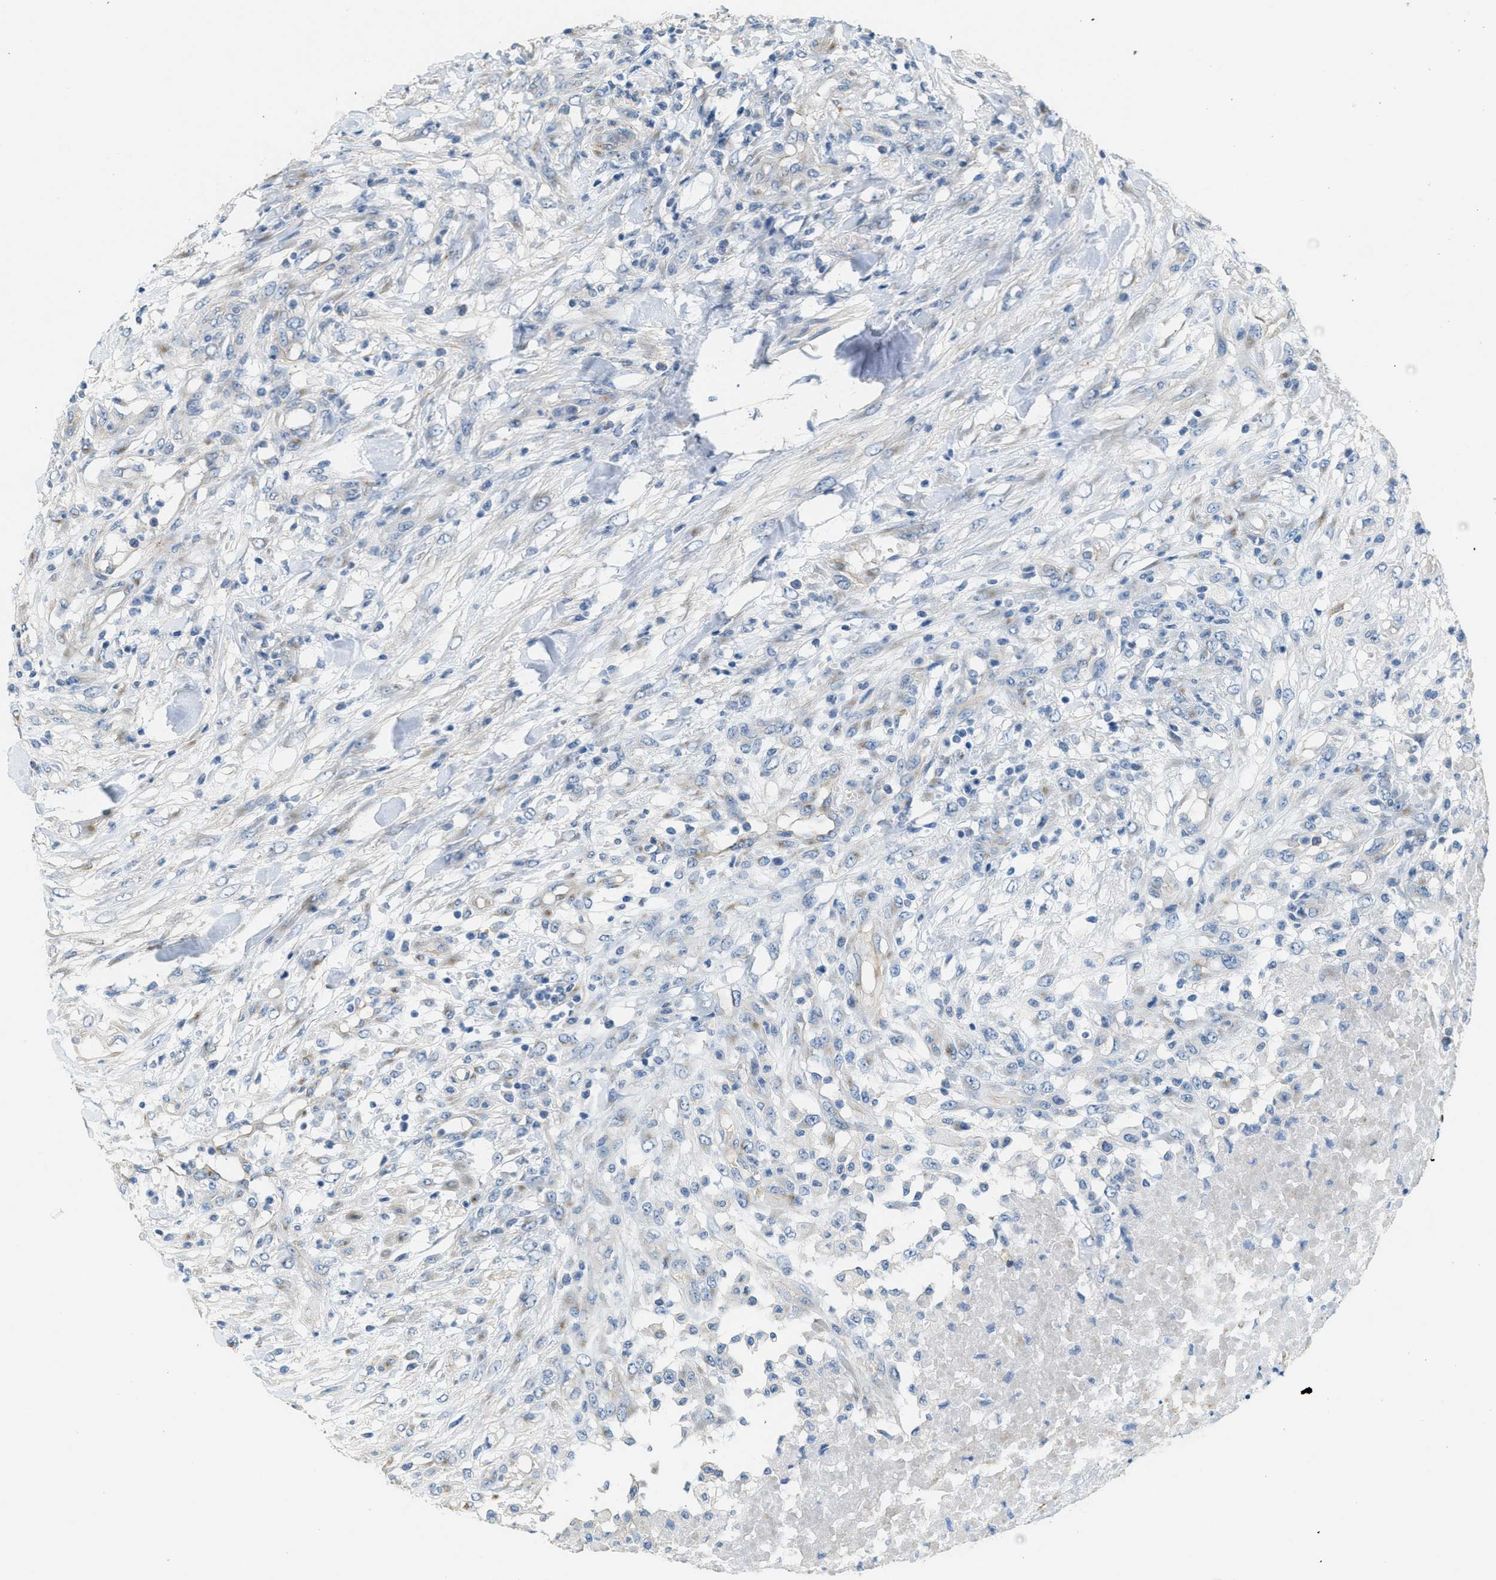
{"staining": {"intensity": "negative", "quantity": "none", "location": "none"}, "tissue": "testis cancer", "cell_type": "Tumor cells", "image_type": "cancer", "snomed": [{"axis": "morphology", "description": "Seminoma, NOS"}, {"axis": "topography", "description": "Testis"}], "caption": "High power microscopy histopathology image of an IHC photomicrograph of testis cancer (seminoma), revealing no significant expression in tumor cells.", "gene": "ADCY5", "patient": {"sex": "male", "age": 59}}